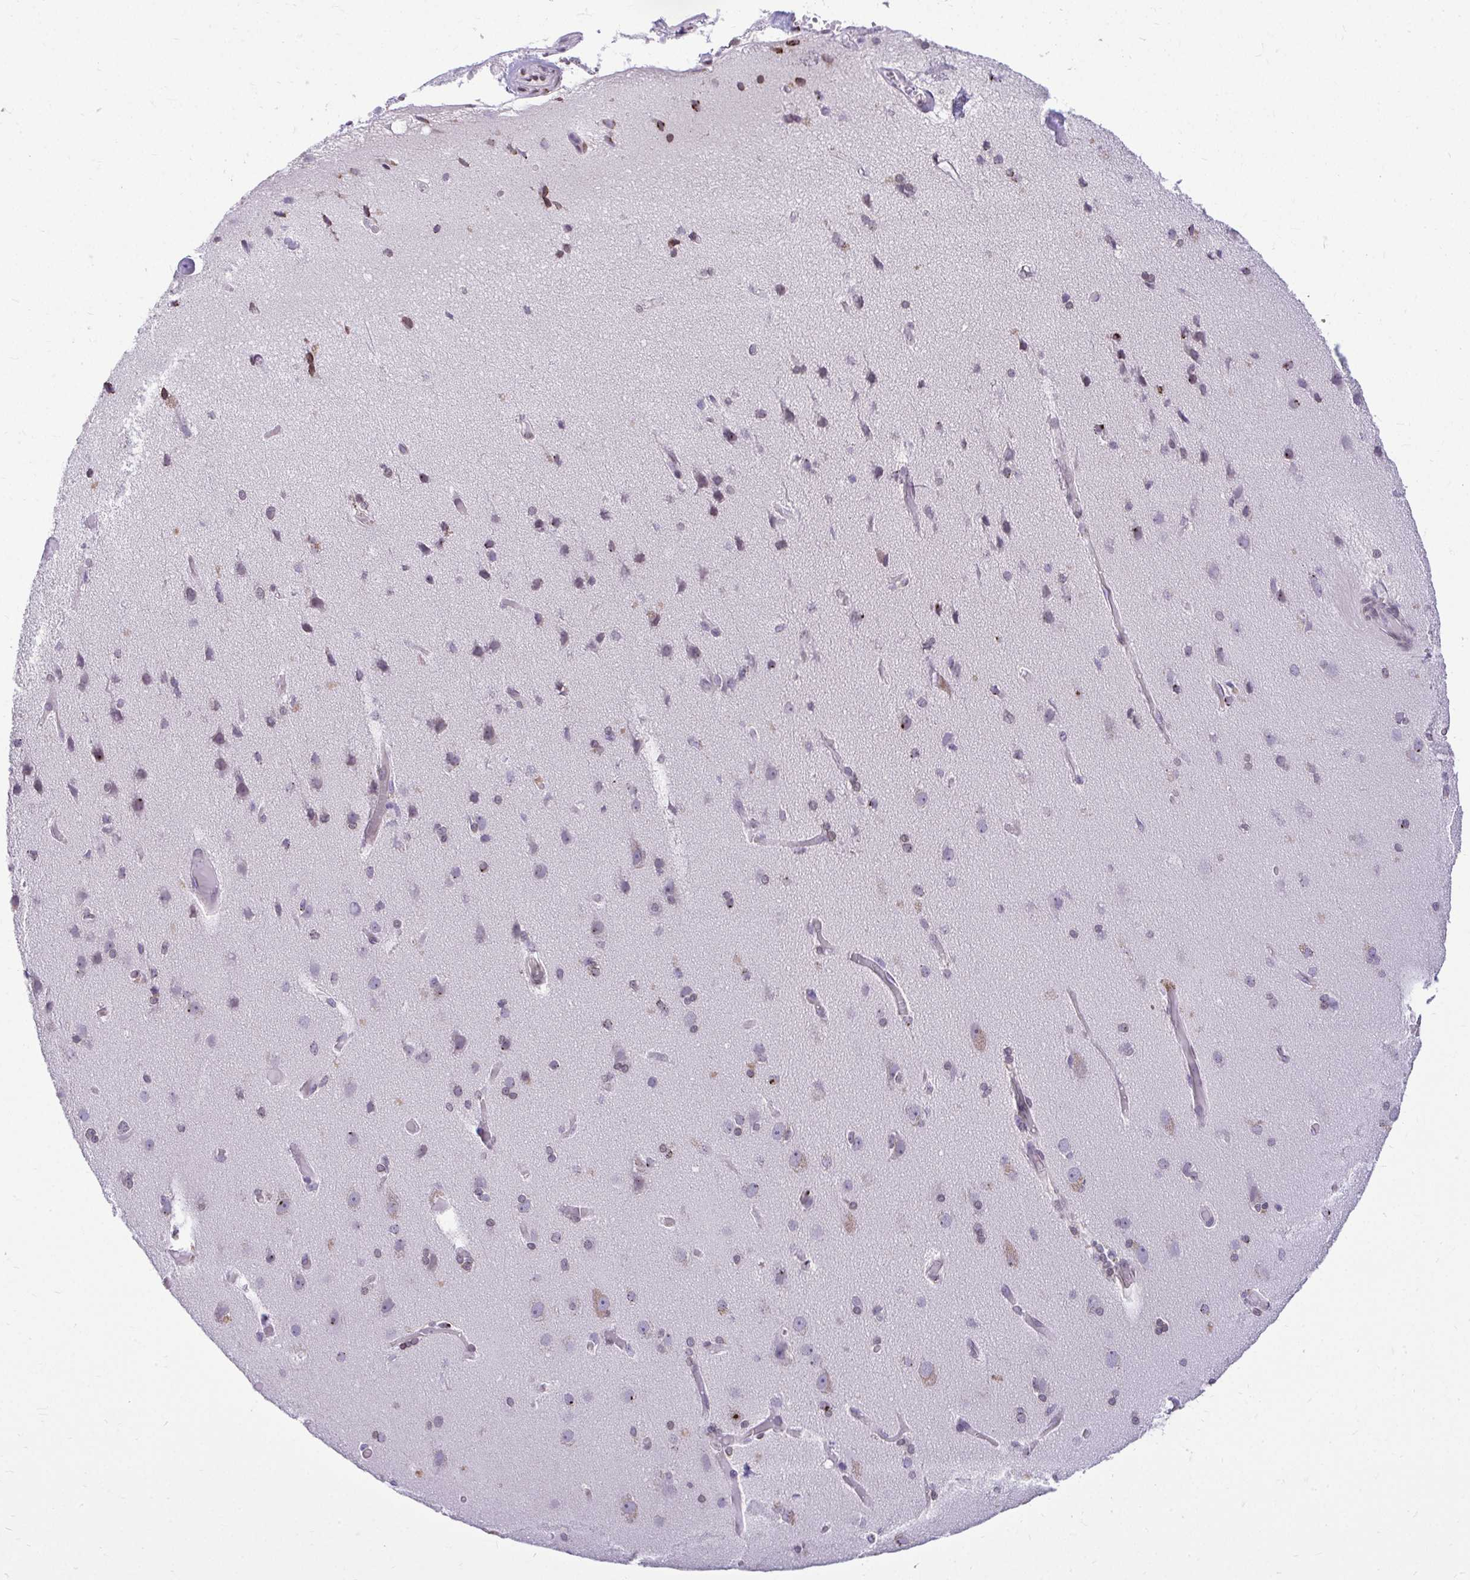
{"staining": {"intensity": "weak", "quantity": ">75%", "location": "nuclear"}, "tissue": "cerebral cortex", "cell_type": "Endothelial cells", "image_type": "normal", "snomed": [{"axis": "morphology", "description": "Normal tissue, NOS"}, {"axis": "morphology", "description": "Glioma, malignant, High grade"}, {"axis": "topography", "description": "Cerebral cortex"}], "caption": "IHC of normal human cerebral cortex demonstrates low levels of weak nuclear expression in about >75% of endothelial cells.", "gene": "BANF1", "patient": {"sex": "male", "age": 71}}